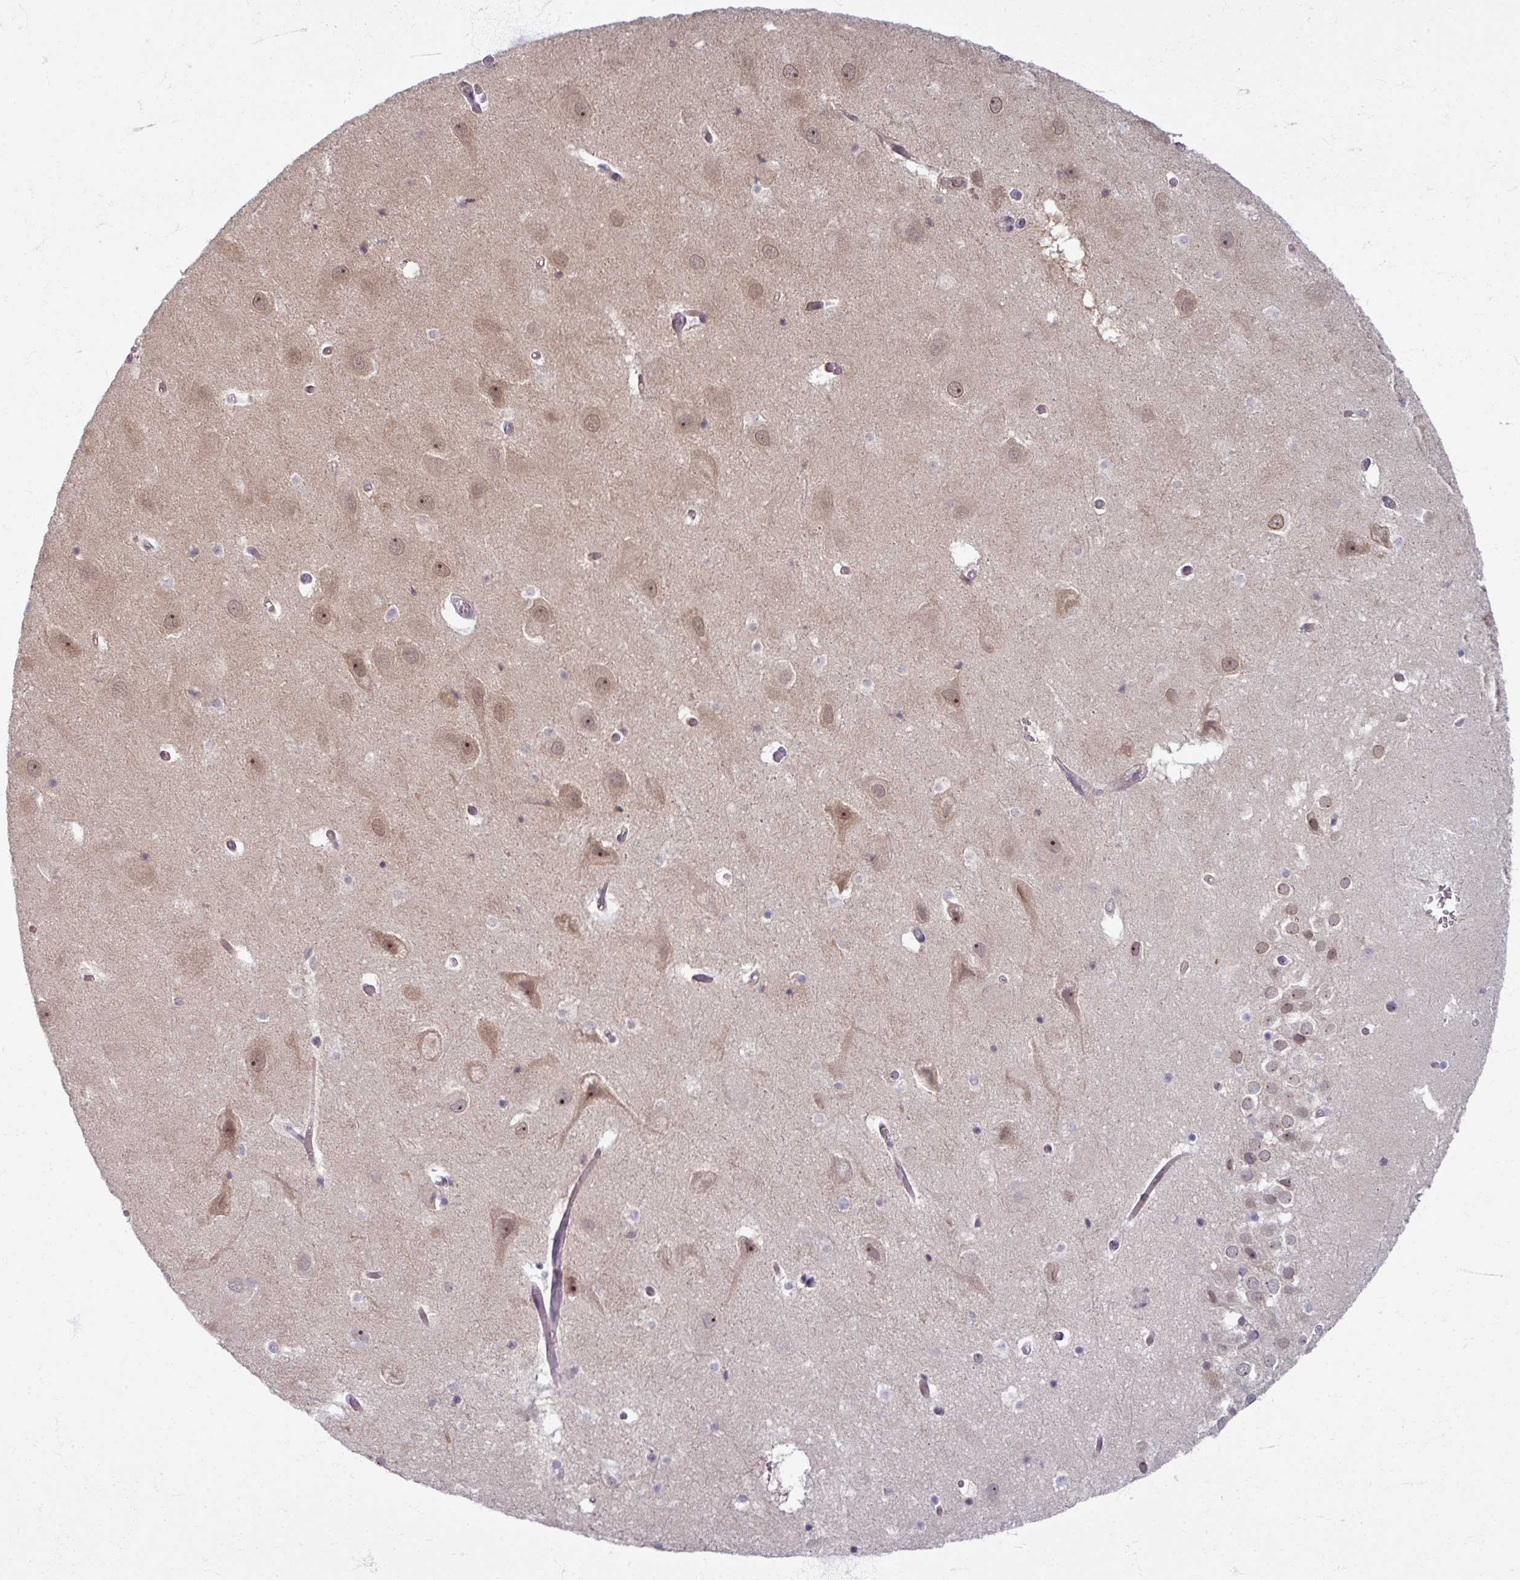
{"staining": {"intensity": "negative", "quantity": "none", "location": "none"}, "tissue": "hippocampus", "cell_type": "Glial cells", "image_type": "normal", "snomed": [{"axis": "morphology", "description": "Normal tissue, NOS"}, {"axis": "topography", "description": "Hippocampus"}], "caption": "Immunohistochemistry of benign hippocampus shows no staining in glial cells.", "gene": "TTLL7", "patient": {"sex": "female", "age": 52}}